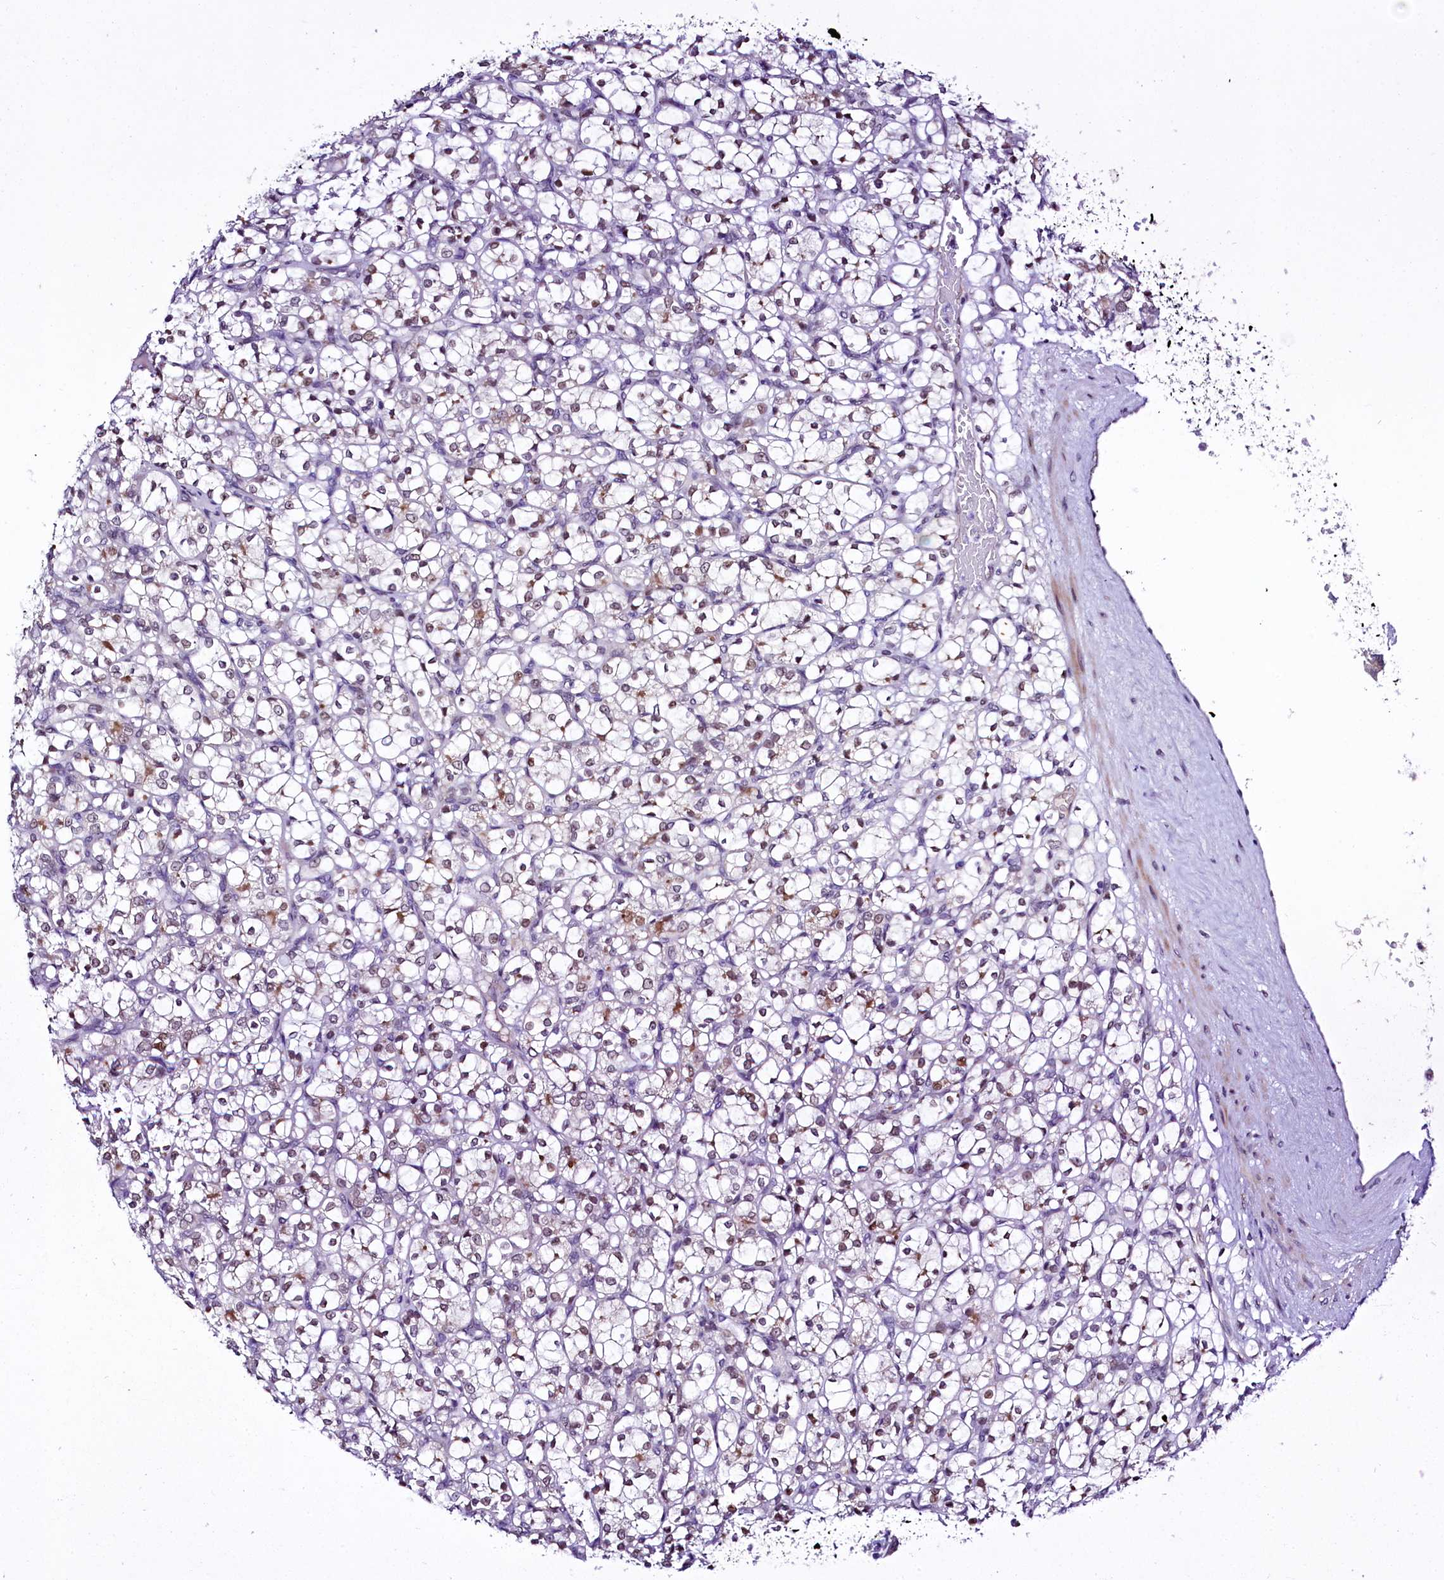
{"staining": {"intensity": "moderate", "quantity": "<25%", "location": "nuclear"}, "tissue": "renal cancer", "cell_type": "Tumor cells", "image_type": "cancer", "snomed": [{"axis": "morphology", "description": "Adenocarcinoma, NOS"}, {"axis": "topography", "description": "Kidney"}], "caption": "Renal adenocarcinoma tissue reveals moderate nuclear positivity in approximately <25% of tumor cells, visualized by immunohistochemistry.", "gene": "LEUTX", "patient": {"sex": "female", "age": 69}}